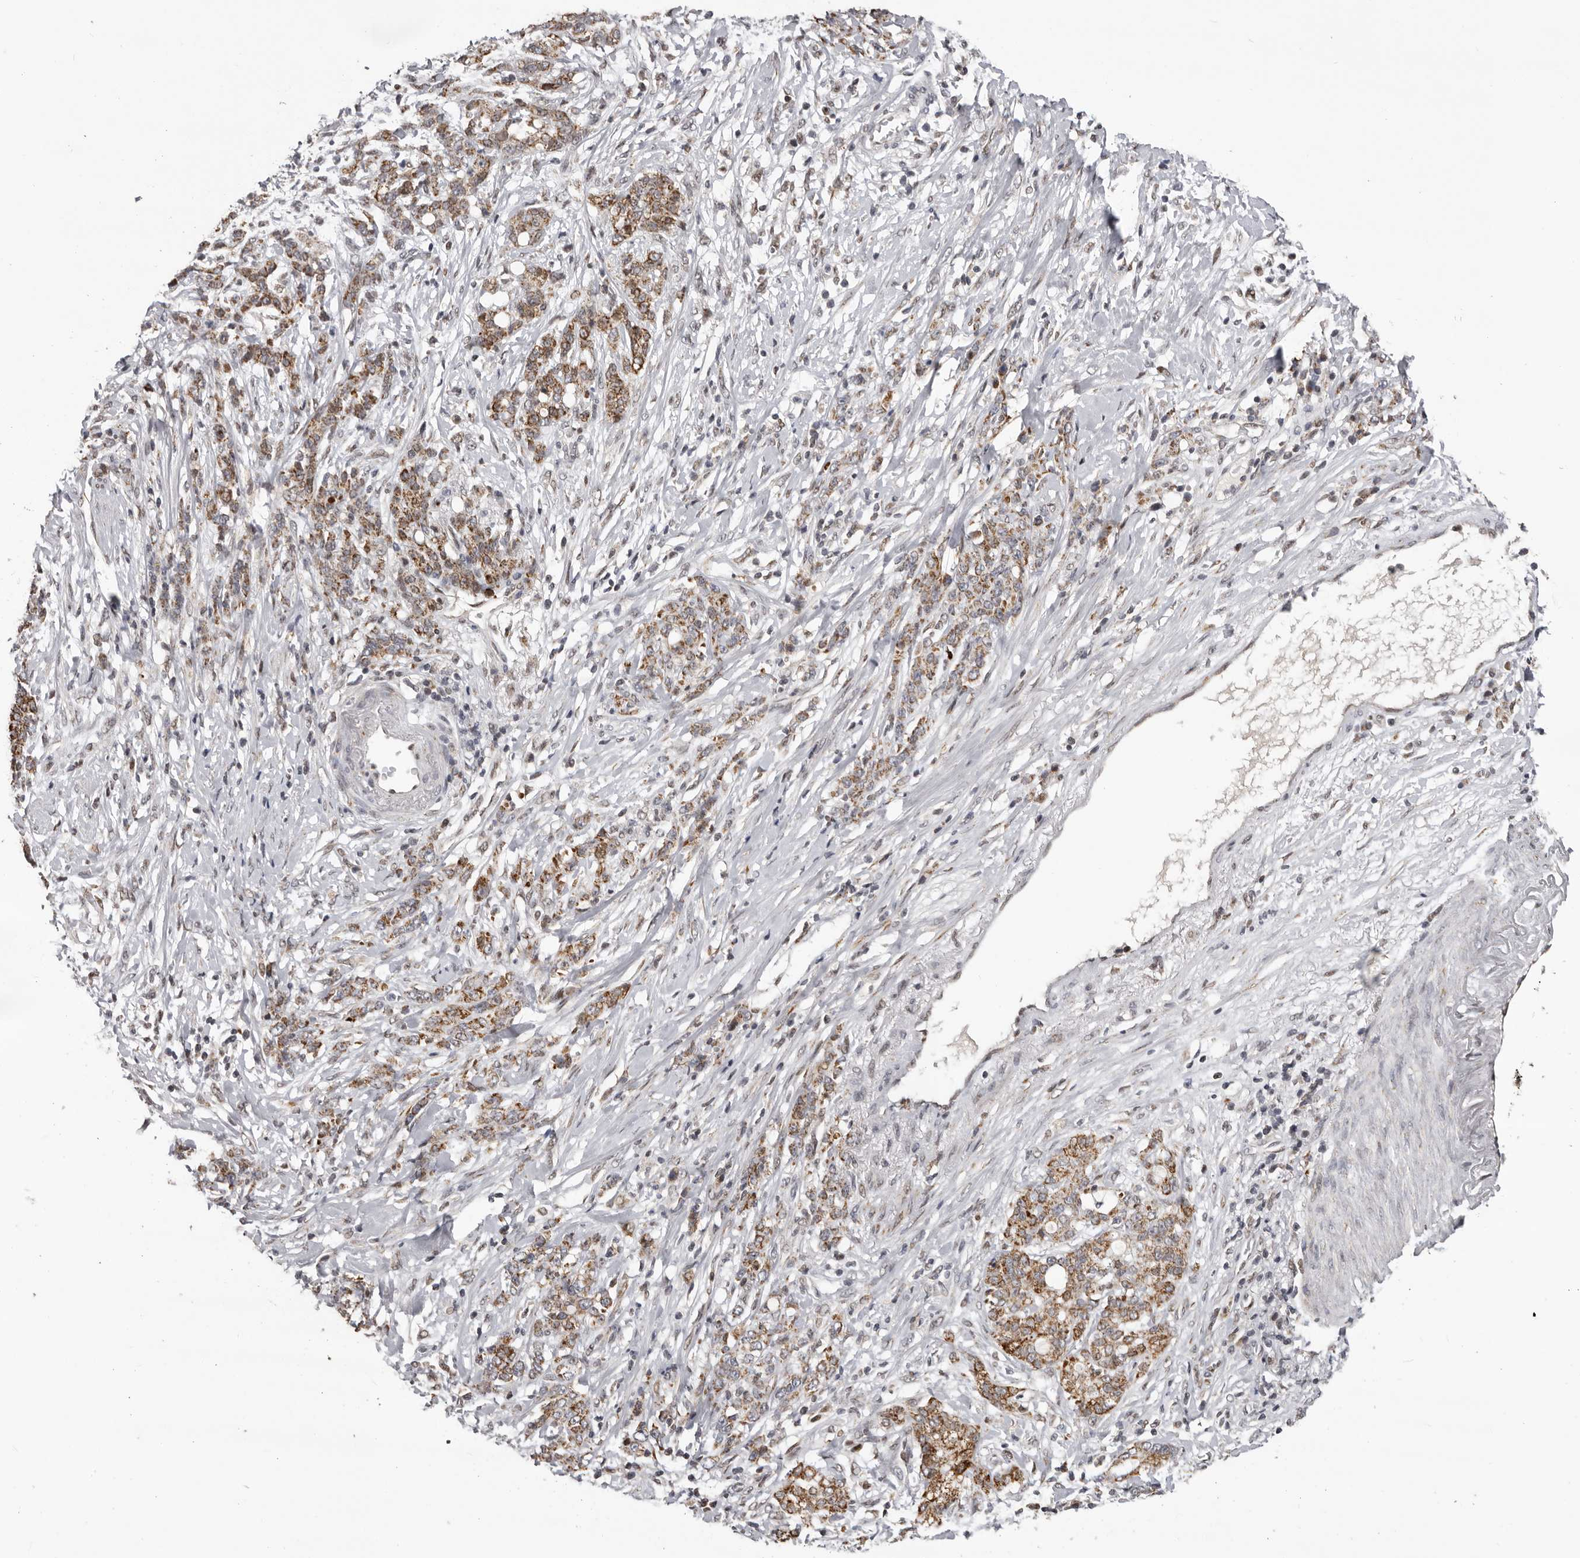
{"staining": {"intensity": "moderate", "quantity": ">75%", "location": "cytoplasmic/membranous"}, "tissue": "stomach cancer", "cell_type": "Tumor cells", "image_type": "cancer", "snomed": [{"axis": "morphology", "description": "Adenocarcinoma, NOS"}, {"axis": "topography", "description": "Stomach, lower"}], "caption": "Stomach cancer was stained to show a protein in brown. There is medium levels of moderate cytoplasmic/membranous positivity in about >75% of tumor cells.", "gene": "C17orf99", "patient": {"sex": "male", "age": 88}}